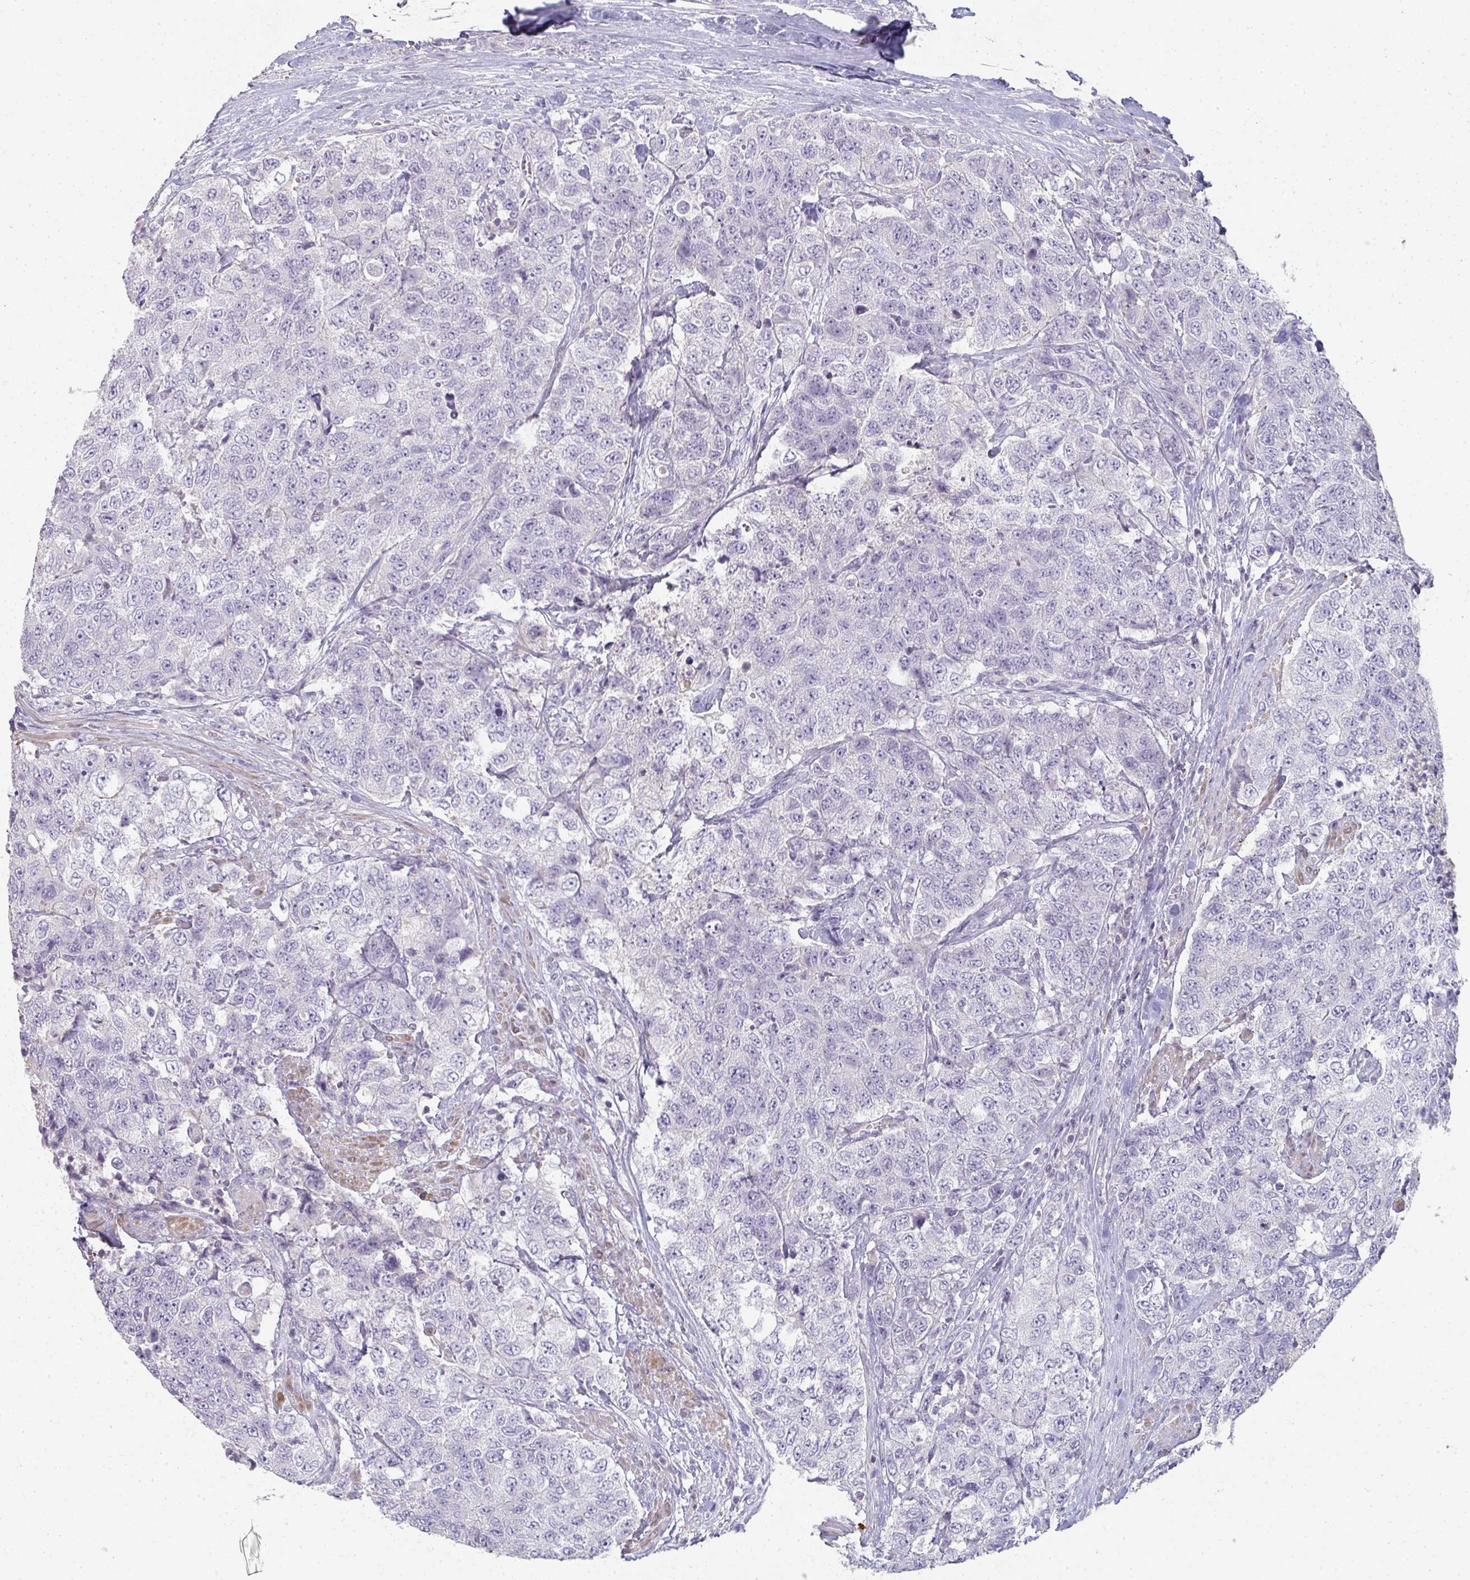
{"staining": {"intensity": "negative", "quantity": "none", "location": "none"}, "tissue": "urothelial cancer", "cell_type": "Tumor cells", "image_type": "cancer", "snomed": [{"axis": "morphology", "description": "Urothelial carcinoma, High grade"}, {"axis": "topography", "description": "Urinary bladder"}], "caption": "Immunohistochemistry histopathology image of neoplastic tissue: human urothelial cancer stained with DAB exhibits no significant protein positivity in tumor cells. (DAB (3,3'-diaminobenzidine) immunohistochemistry with hematoxylin counter stain).", "gene": "A1CF", "patient": {"sex": "female", "age": 78}}